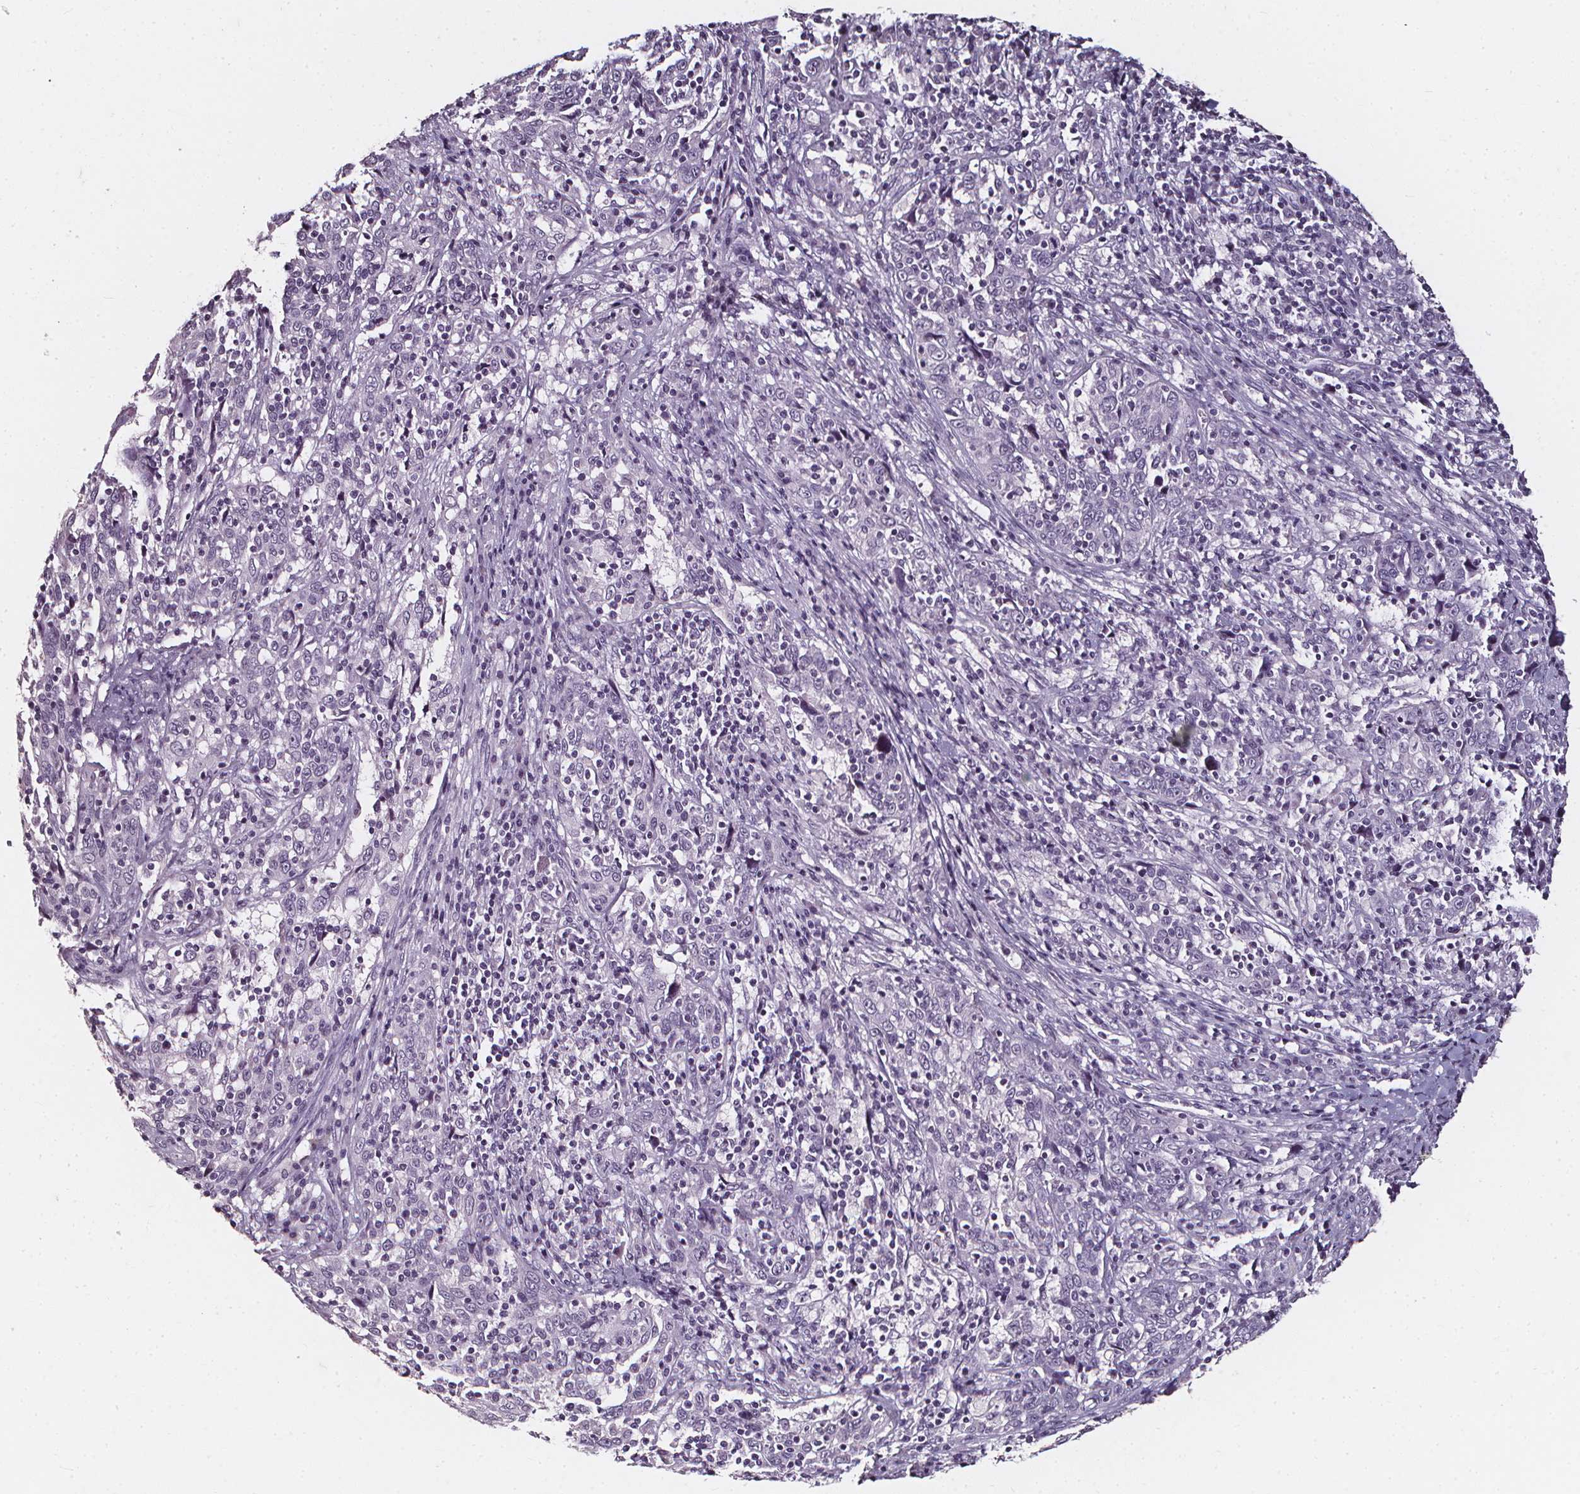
{"staining": {"intensity": "negative", "quantity": "none", "location": "none"}, "tissue": "cervical cancer", "cell_type": "Tumor cells", "image_type": "cancer", "snomed": [{"axis": "morphology", "description": "Squamous cell carcinoma, NOS"}, {"axis": "topography", "description": "Cervix"}], "caption": "Immunohistochemistry photomicrograph of human squamous cell carcinoma (cervical) stained for a protein (brown), which shows no expression in tumor cells.", "gene": "DEFA5", "patient": {"sex": "female", "age": 46}}